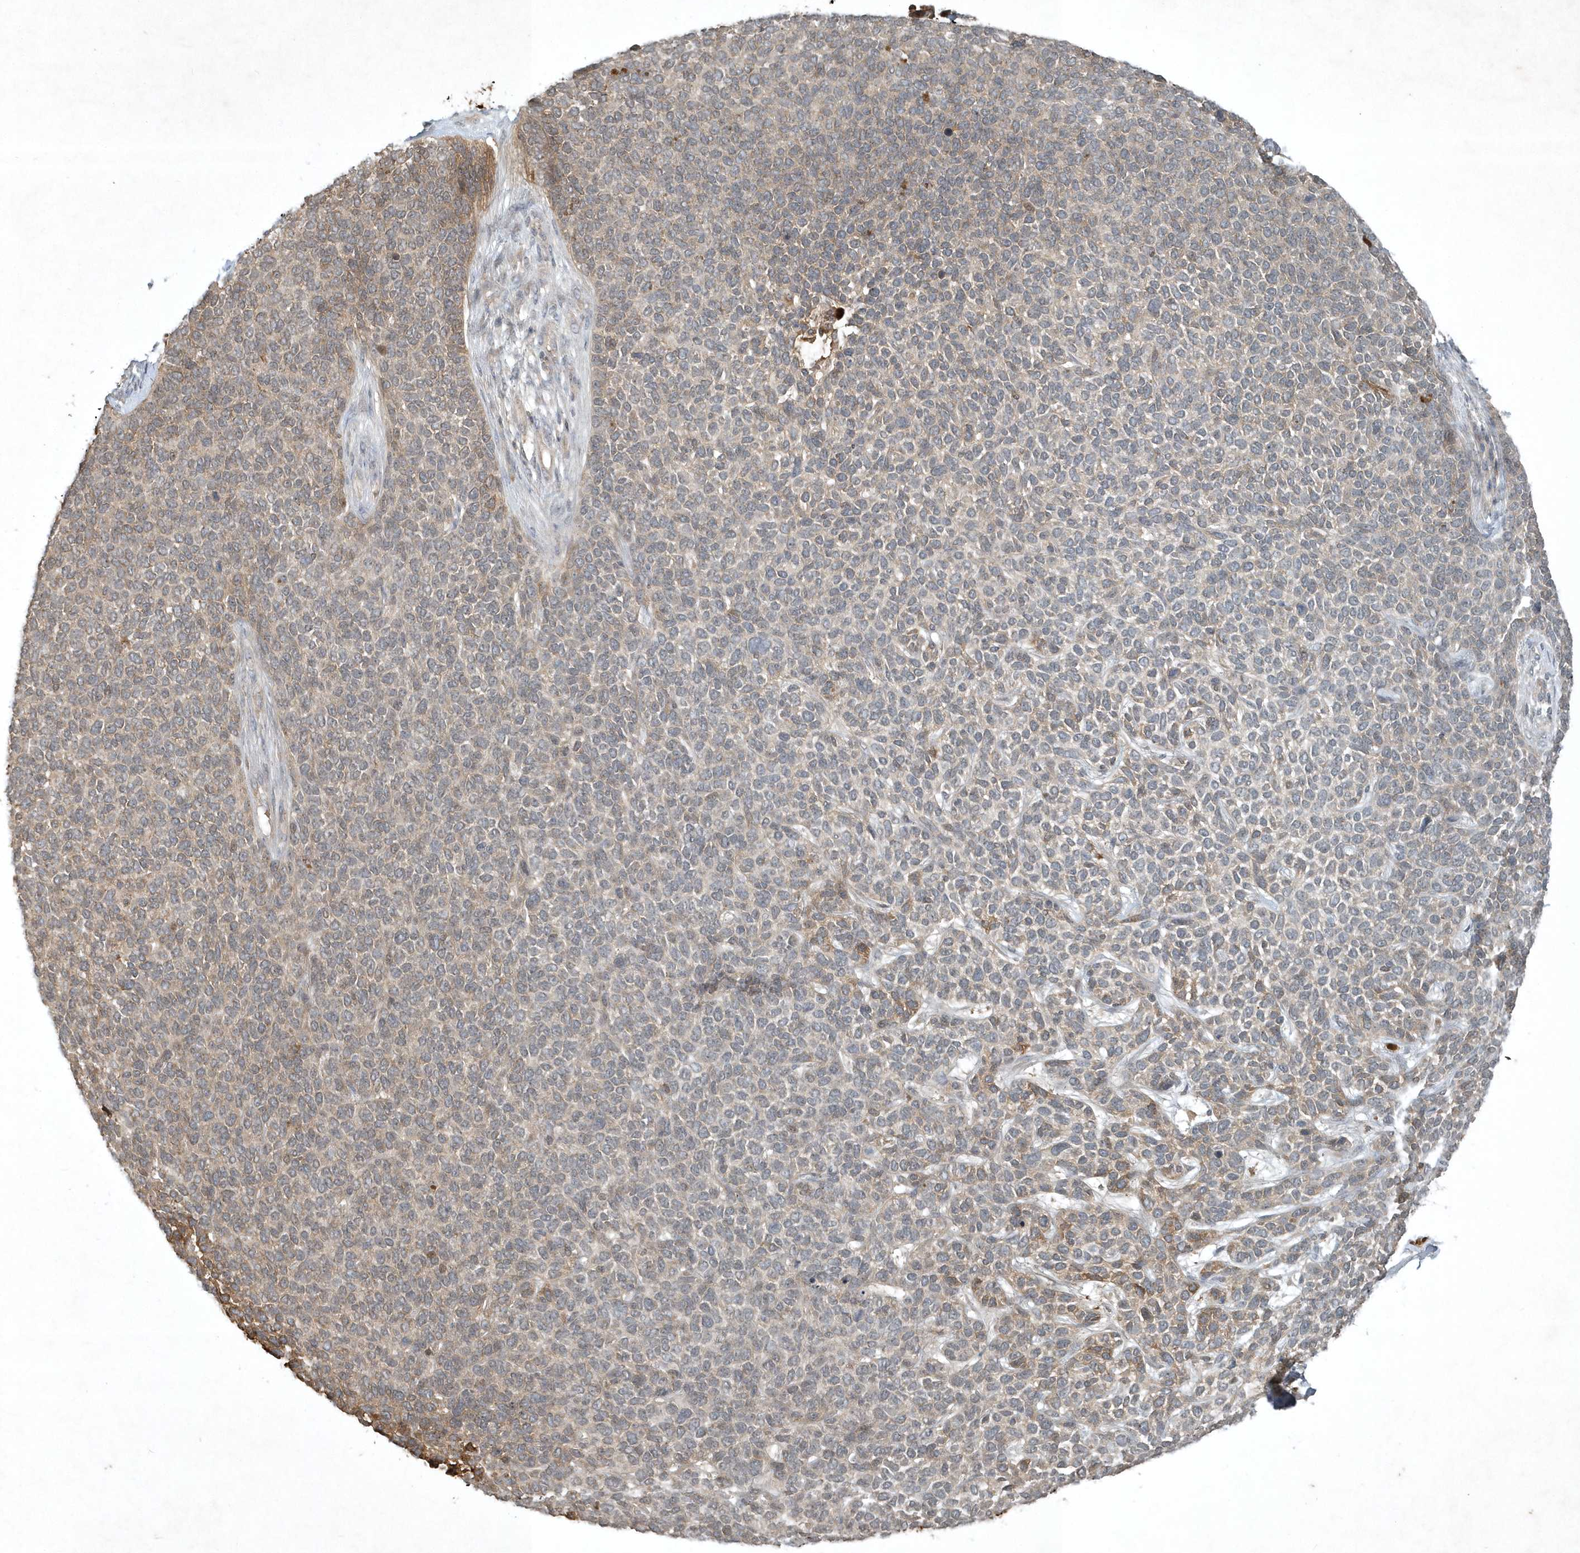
{"staining": {"intensity": "weak", "quantity": "<25%", "location": "cytoplasmic/membranous"}, "tissue": "skin cancer", "cell_type": "Tumor cells", "image_type": "cancer", "snomed": [{"axis": "morphology", "description": "Basal cell carcinoma"}, {"axis": "topography", "description": "Skin"}], "caption": "The micrograph reveals no significant positivity in tumor cells of skin basal cell carcinoma.", "gene": "TNFAIP6", "patient": {"sex": "female", "age": 84}}